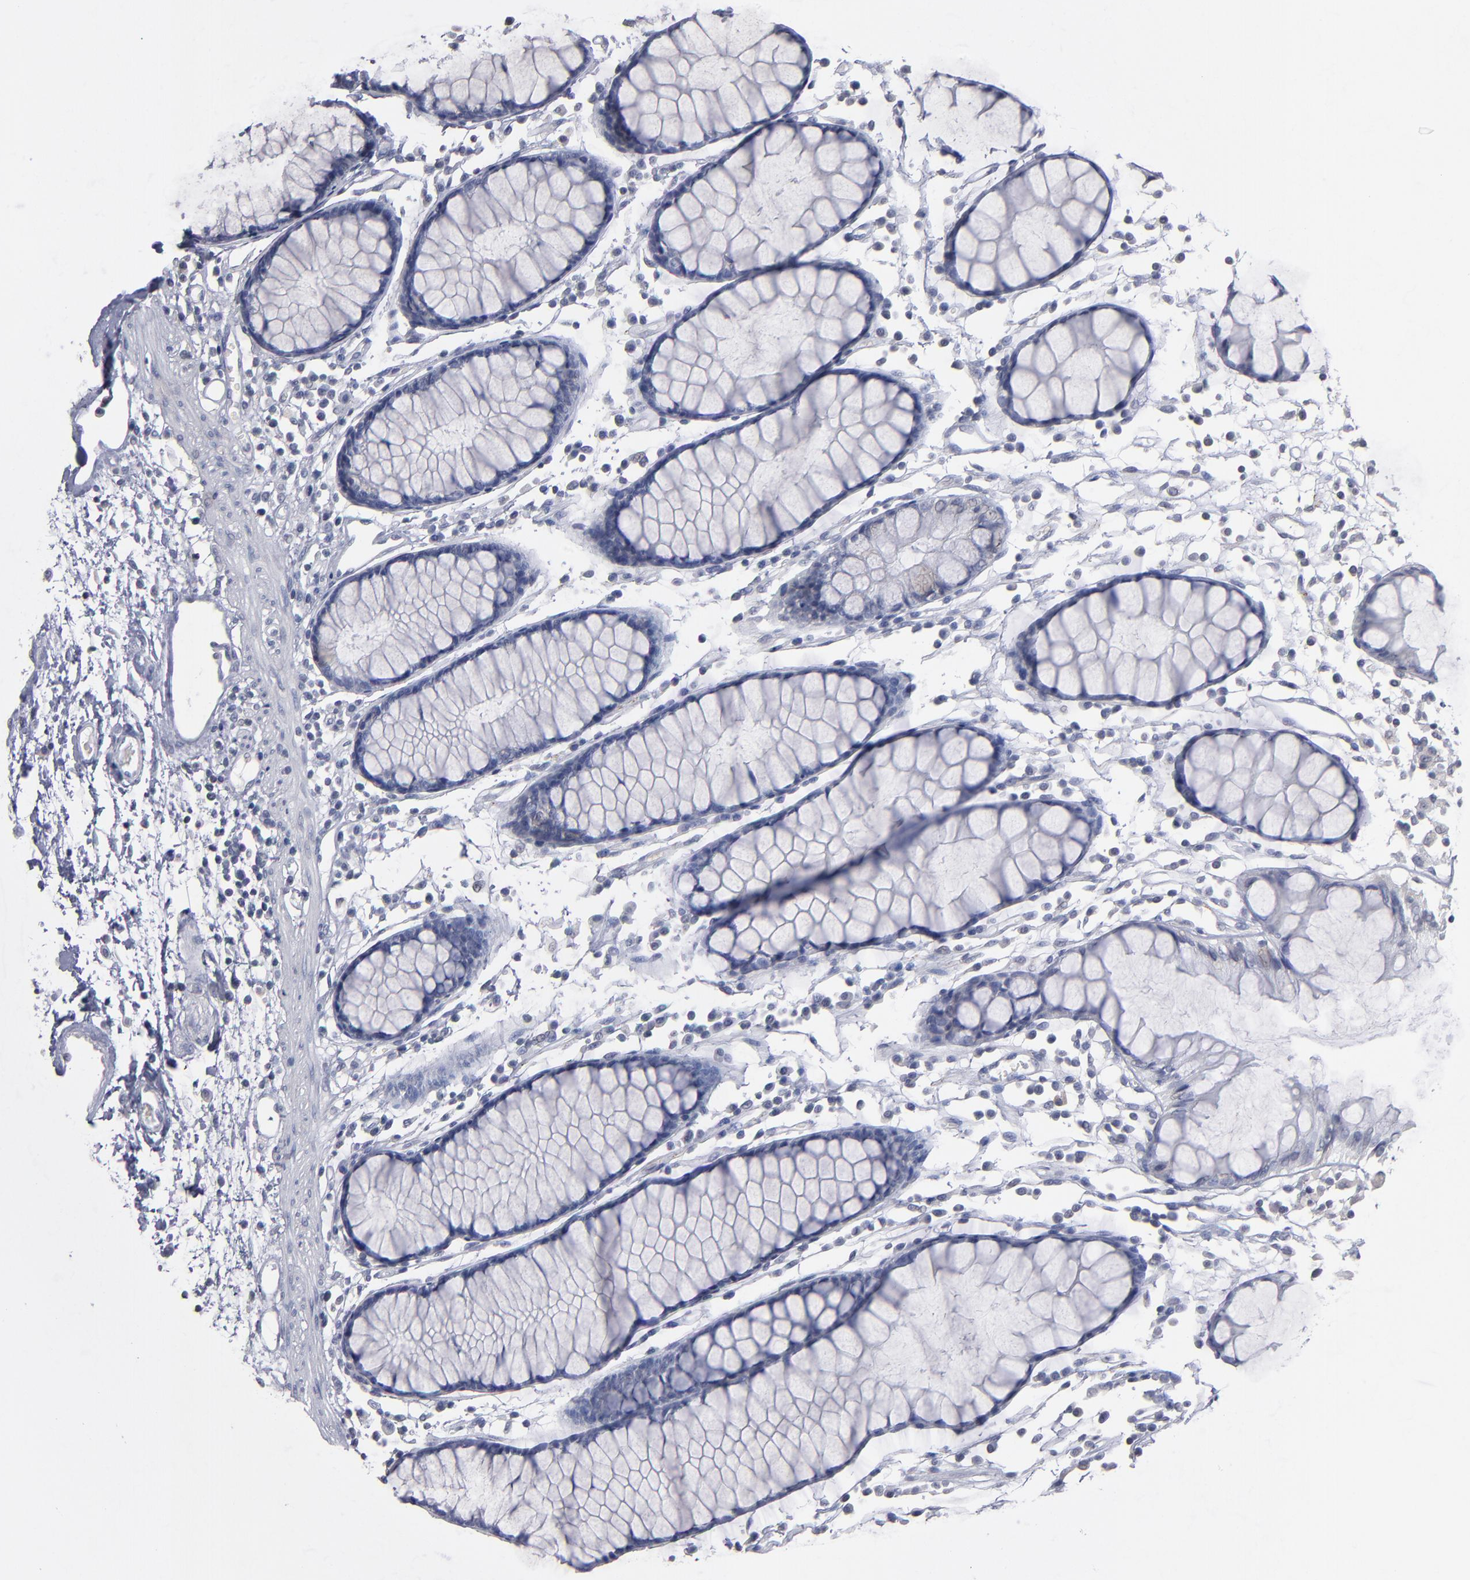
{"staining": {"intensity": "negative", "quantity": "none", "location": "none"}, "tissue": "colon", "cell_type": "Endothelial cells", "image_type": "normal", "snomed": [{"axis": "morphology", "description": "Normal tissue, NOS"}, {"axis": "topography", "description": "Colon"}], "caption": "There is no significant positivity in endothelial cells of colon. (Brightfield microscopy of DAB immunohistochemistry (IHC) at high magnification).", "gene": "RPH3A", "patient": {"sex": "female", "age": 78}}